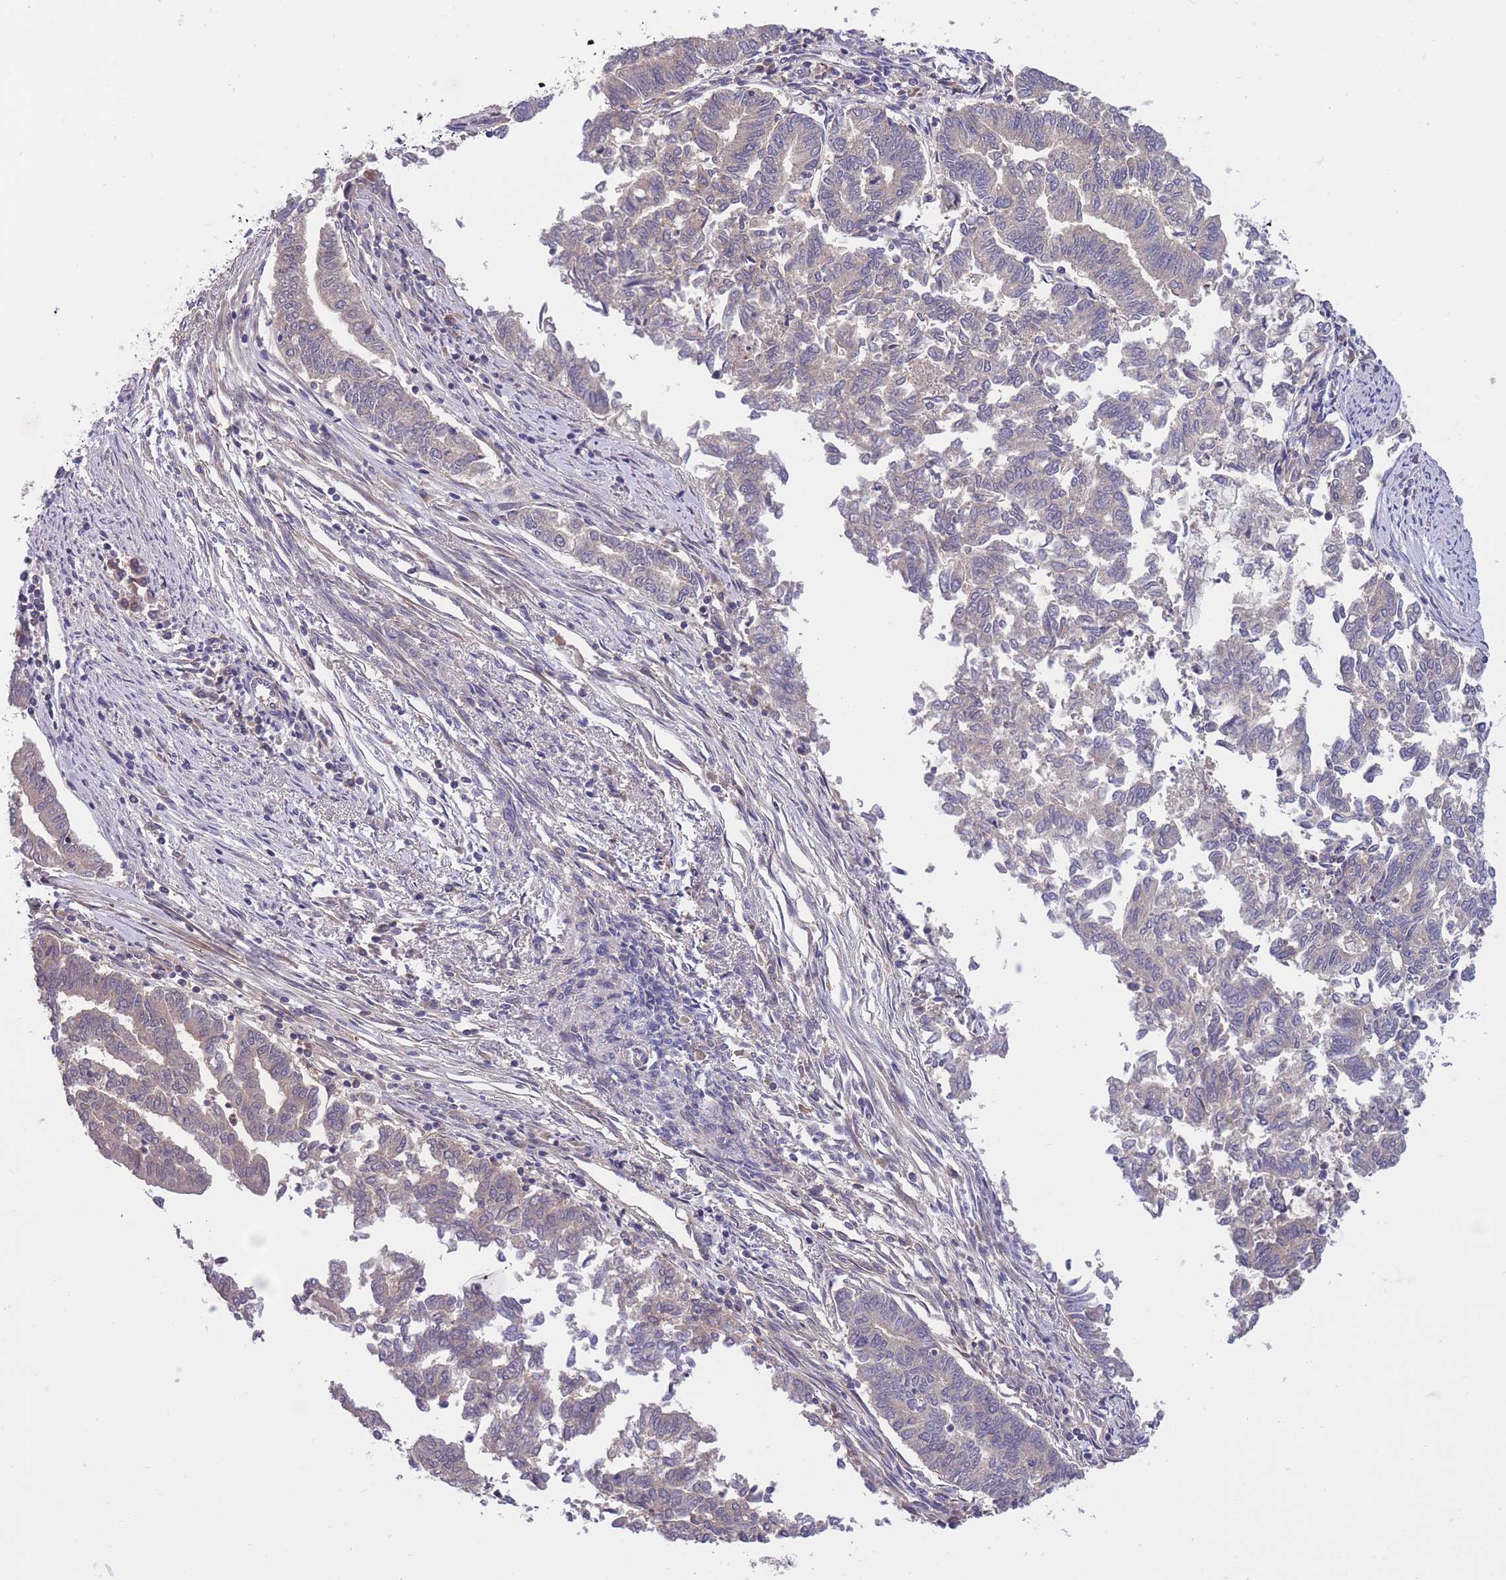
{"staining": {"intensity": "negative", "quantity": "none", "location": "none"}, "tissue": "endometrial cancer", "cell_type": "Tumor cells", "image_type": "cancer", "snomed": [{"axis": "morphology", "description": "Adenocarcinoma, NOS"}, {"axis": "topography", "description": "Endometrium"}], "caption": "An image of human endometrial adenocarcinoma is negative for staining in tumor cells.", "gene": "UBE2N", "patient": {"sex": "female", "age": 79}}